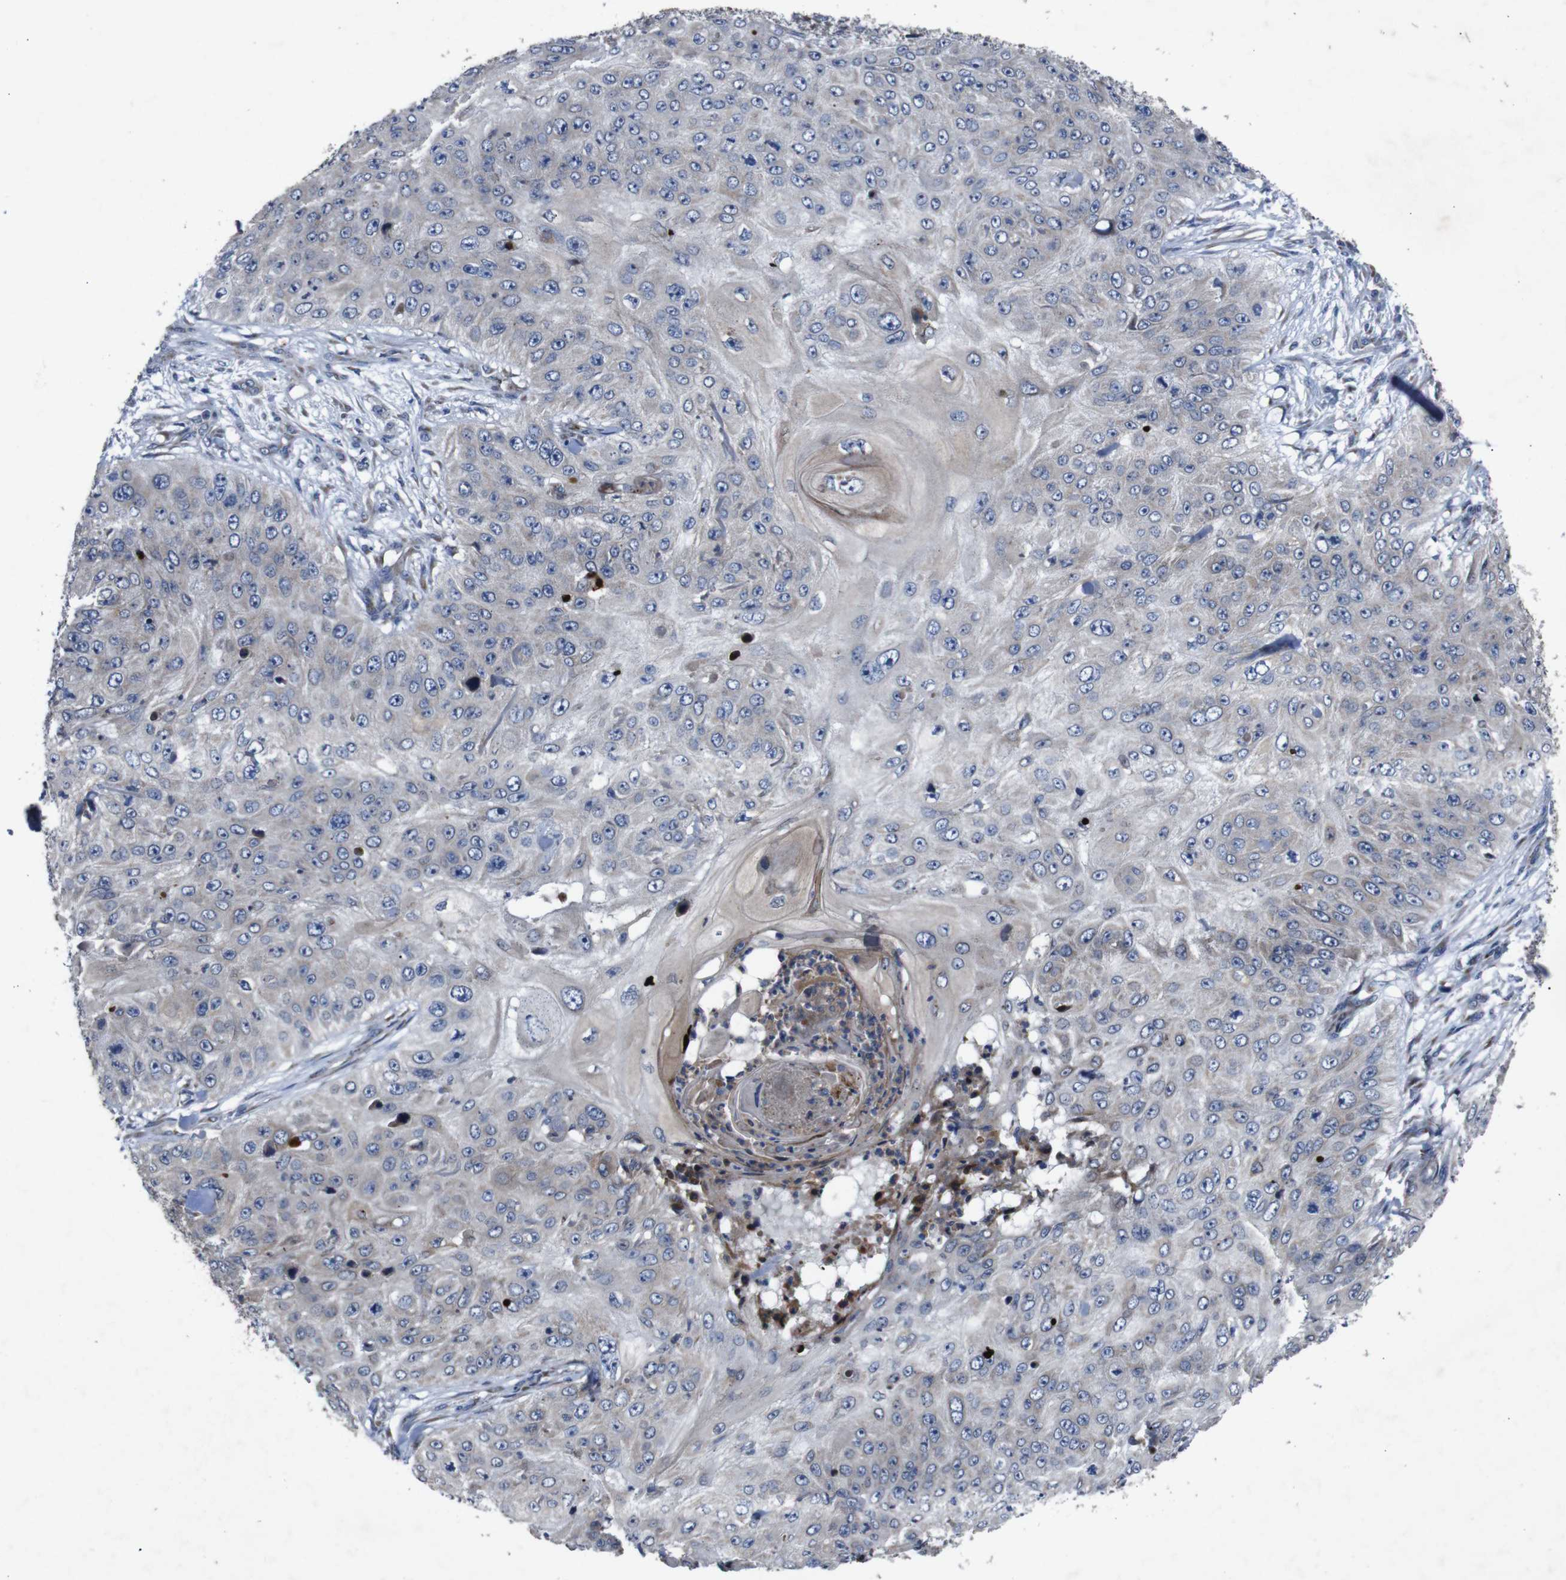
{"staining": {"intensity": "negative", "quantity": "none", "location": "none"}, "tissue": "skin cancer", "cell_type": "Tumor cells", "image_type": "cancer", "snomed": [{"axis": "morphology", "description": "Squamous cell carcinoma, NOS"}, {"axis": "topography", "description": "Skin"}], "caption": "Immunohistochemical staining of human squamous cell carcinoma (skin) displays no significant expression in tumor cells.", "gene": "CHST10", "patient": {"sex": "female", "age": 80}}